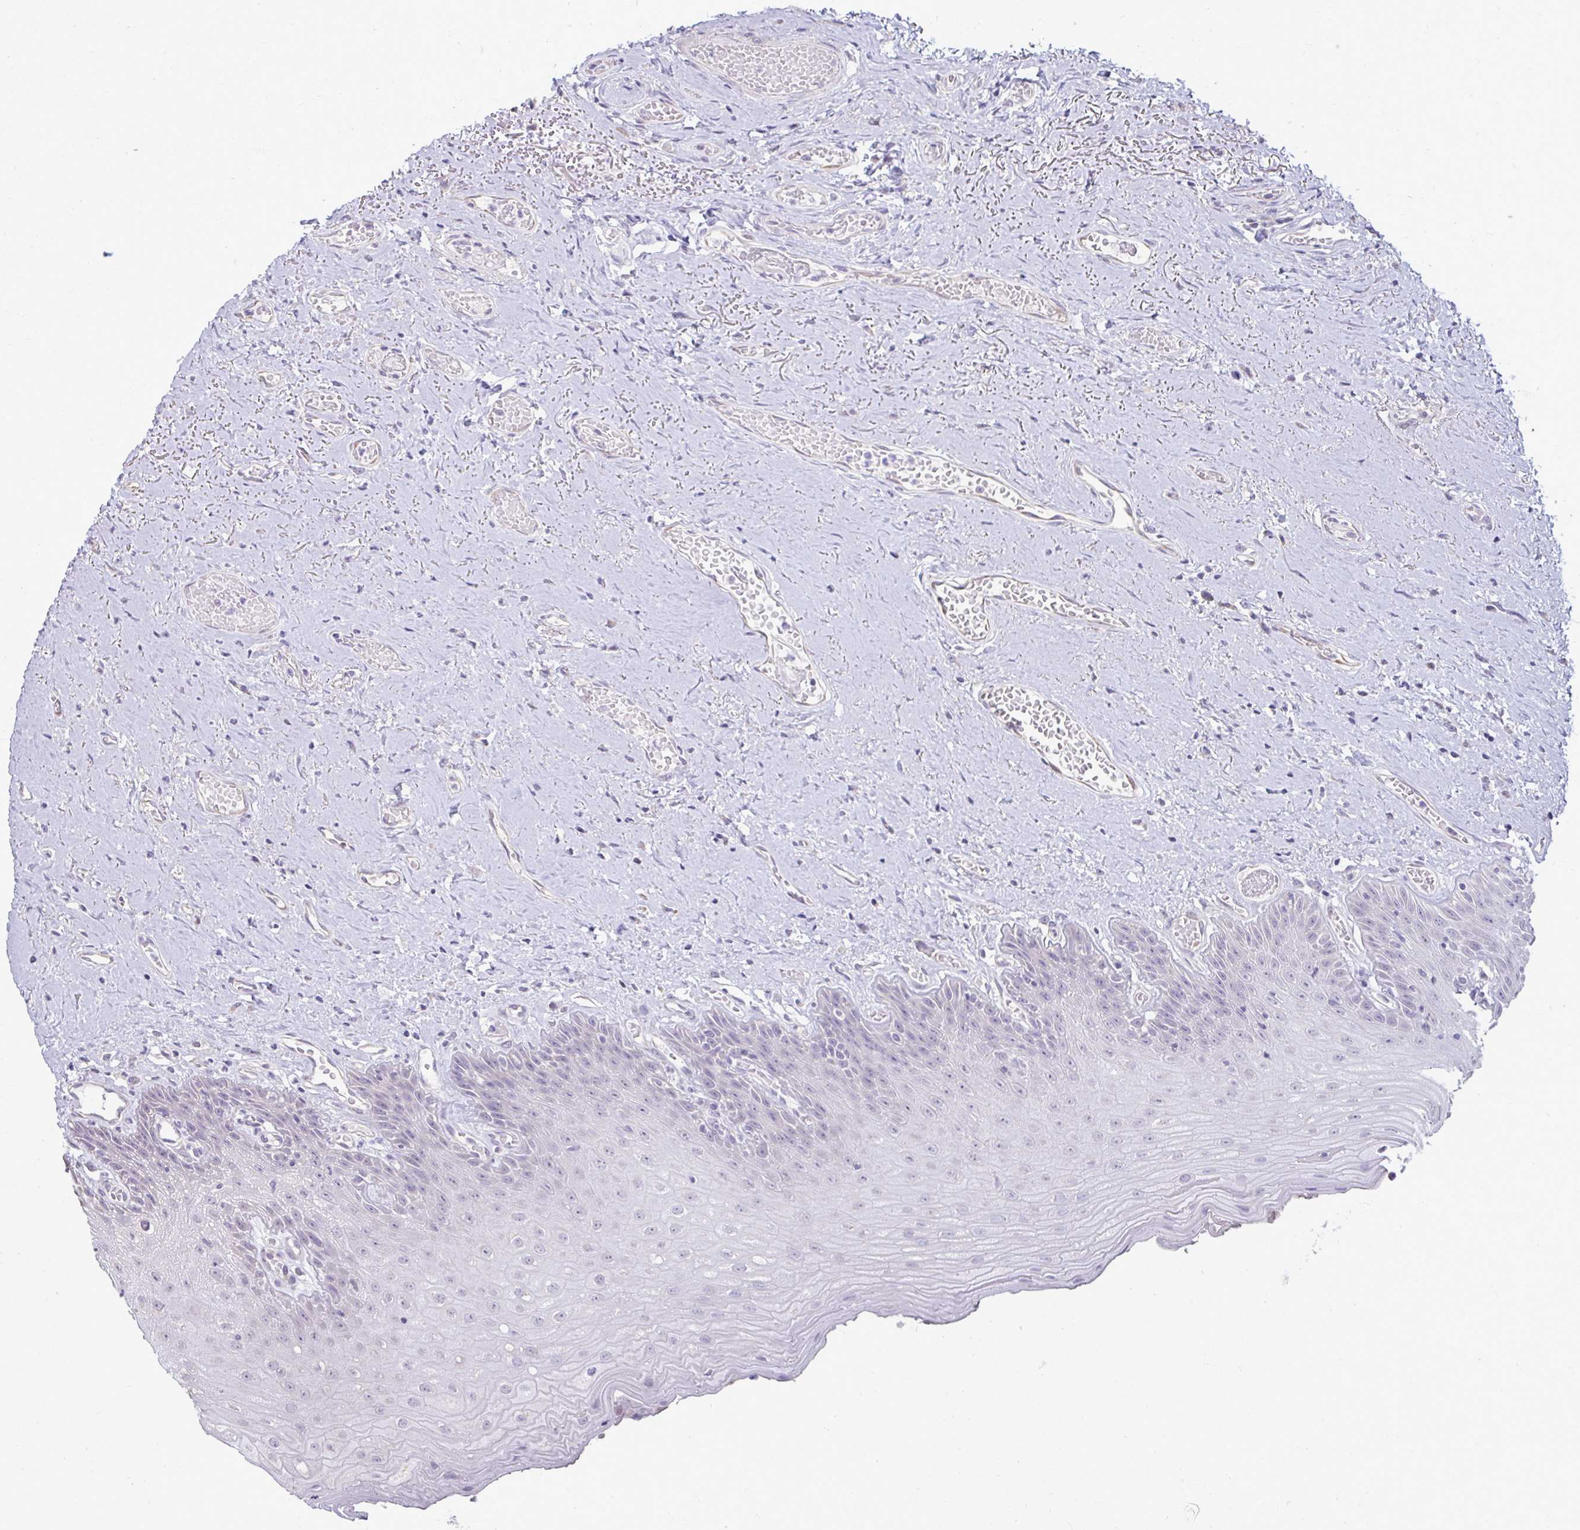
{"staining": {"intensity": "negative", "quantity": "none", "location": "none"}, "tissue": "oral mucosa", "cell_type": "Squamous epithelial cells", "image_type": "normal", "snomed": [{"axis": "morphology", "description": "Normal tissue, NOS"}, {"axis": "morphology", "description": "Squamous cell carcinoma, NOS"}, {"axis": "topography", "description": "Oral tissue"}, {"axis": "topography", "description": "Peripheral nerve tissue"}, {"axis": "topography", "description": "Head-Neck"}], "caption": "Immunohistochemical staining of unremarkable human oral mucosa demonstrates no significant positivity in squamous epithelial cells. (Stains: DAB IHC with hematoxylin counter stain, Microscopy: brightfield microscopy at high magnification).", "gene": "NPPA", "patient": {"sex": "female", "age": 59}}